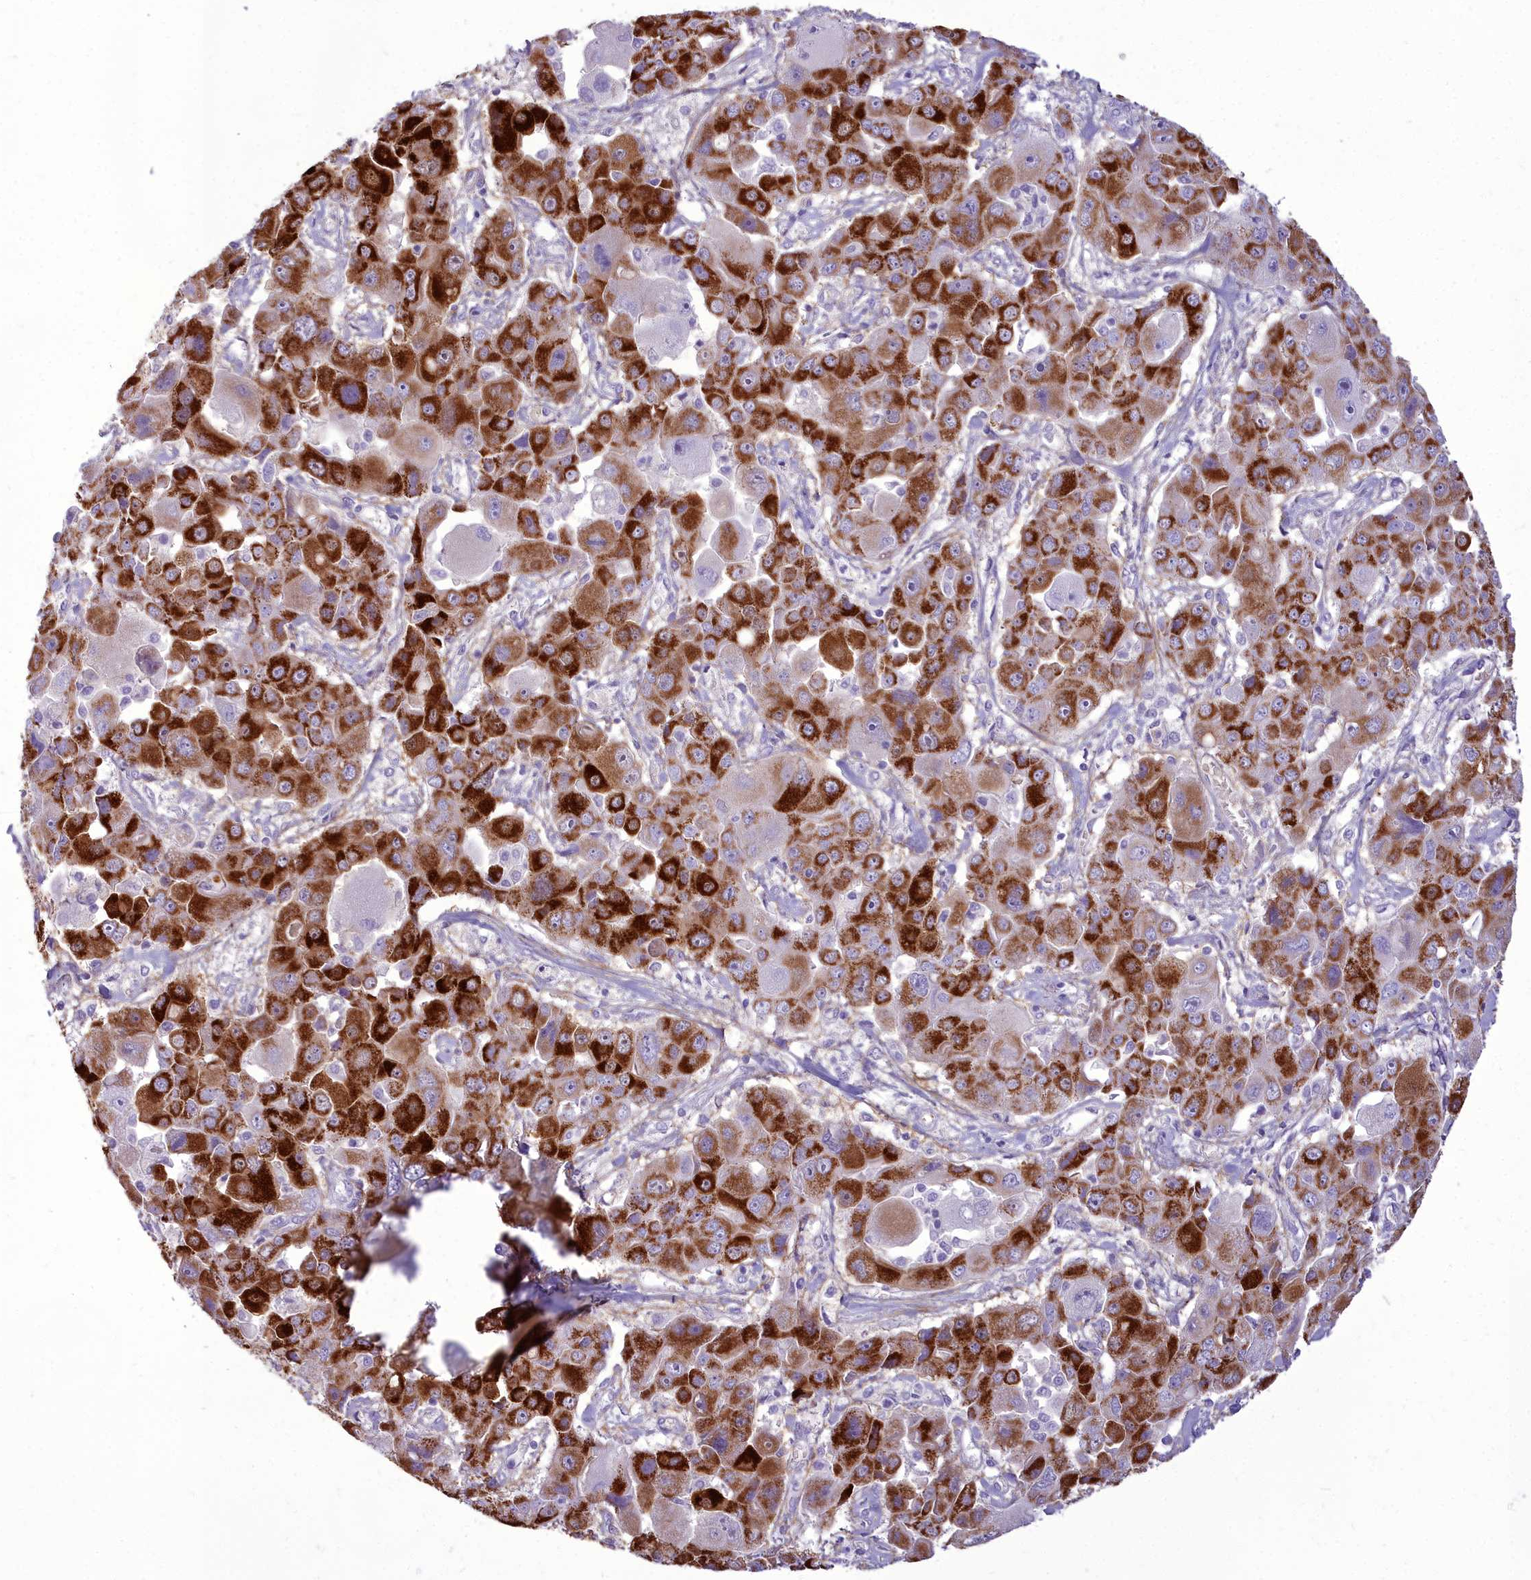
{"staining": {"intensity": "strong", "quantity": ">75%", "location": "cytoplasmic/membranous"}, "tissue": "liver cancer", "cell_type": "Tumor cells", "image_type": "cancer", "snomed": [{"axis": "morphology", "description": "Cholangiocarcinoma"}, {"axis": "topography", "description": "Liver"}], "caption": "Strong cytoplasmic/membranous positivity is identified in approximately >75% of tumor cells in cholangiocarcinoma (liver).", "gene": "OSTN", "patient": {"sex": "male", "age": 67}}